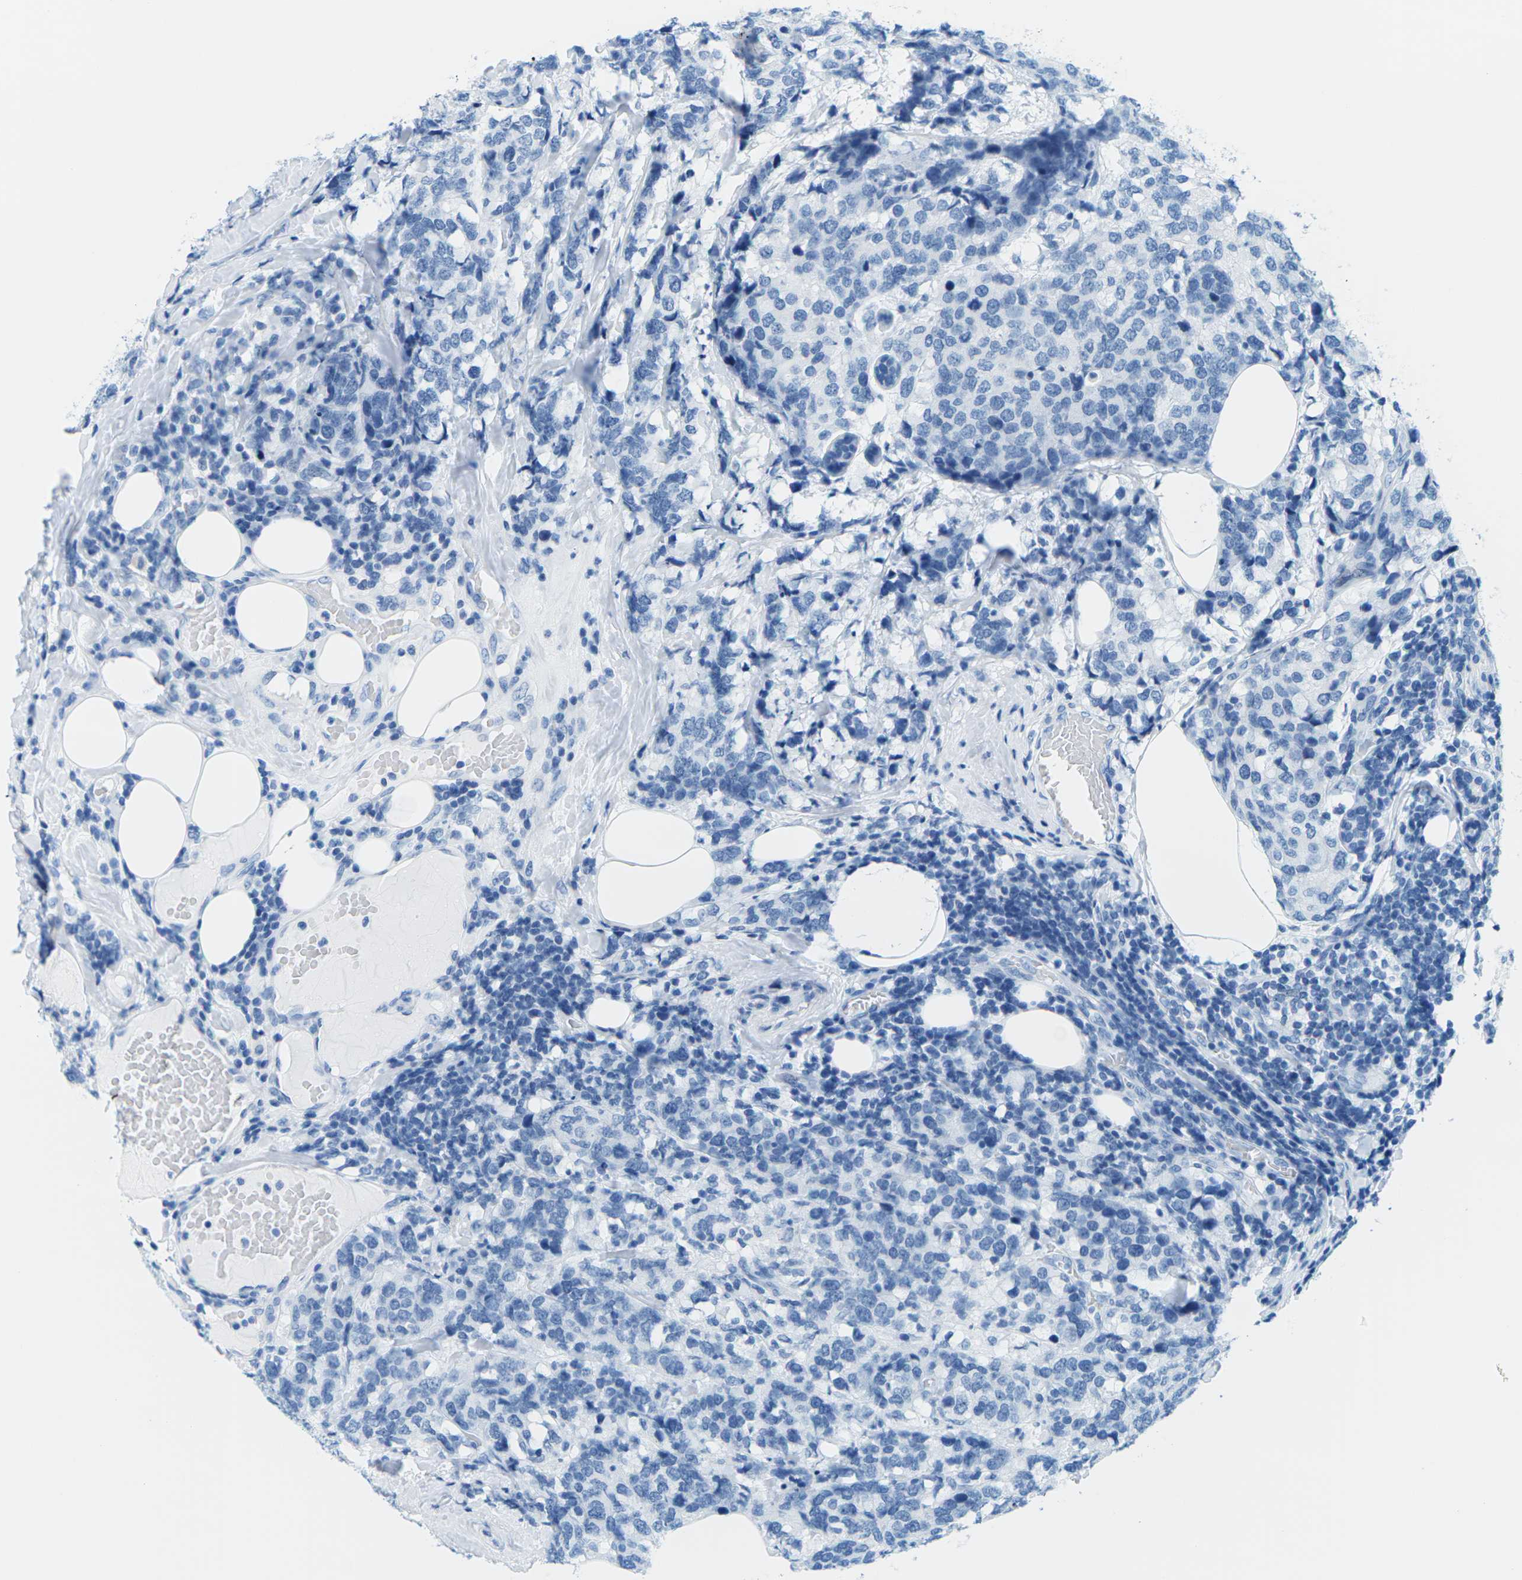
{"staining": {"intensity": "negative", "quantity": "none", "location": "none"}, "tissue": "breast cancer", "cell_type": "Tumor cells", "image_type": "cancer", "snomed": [{"axis": "morphology", "description": "Lobular carcinoma"}, {"axis": "topography", "description": "Breast"}], "caption": "Breast cancer (lobular carcinoma) stained for a protein using immunohistochemistry (IHC) demonstrates no staining tumor cells.", "gene": "SLC12A1", "patient": {"sex": "female", "age": 59}}